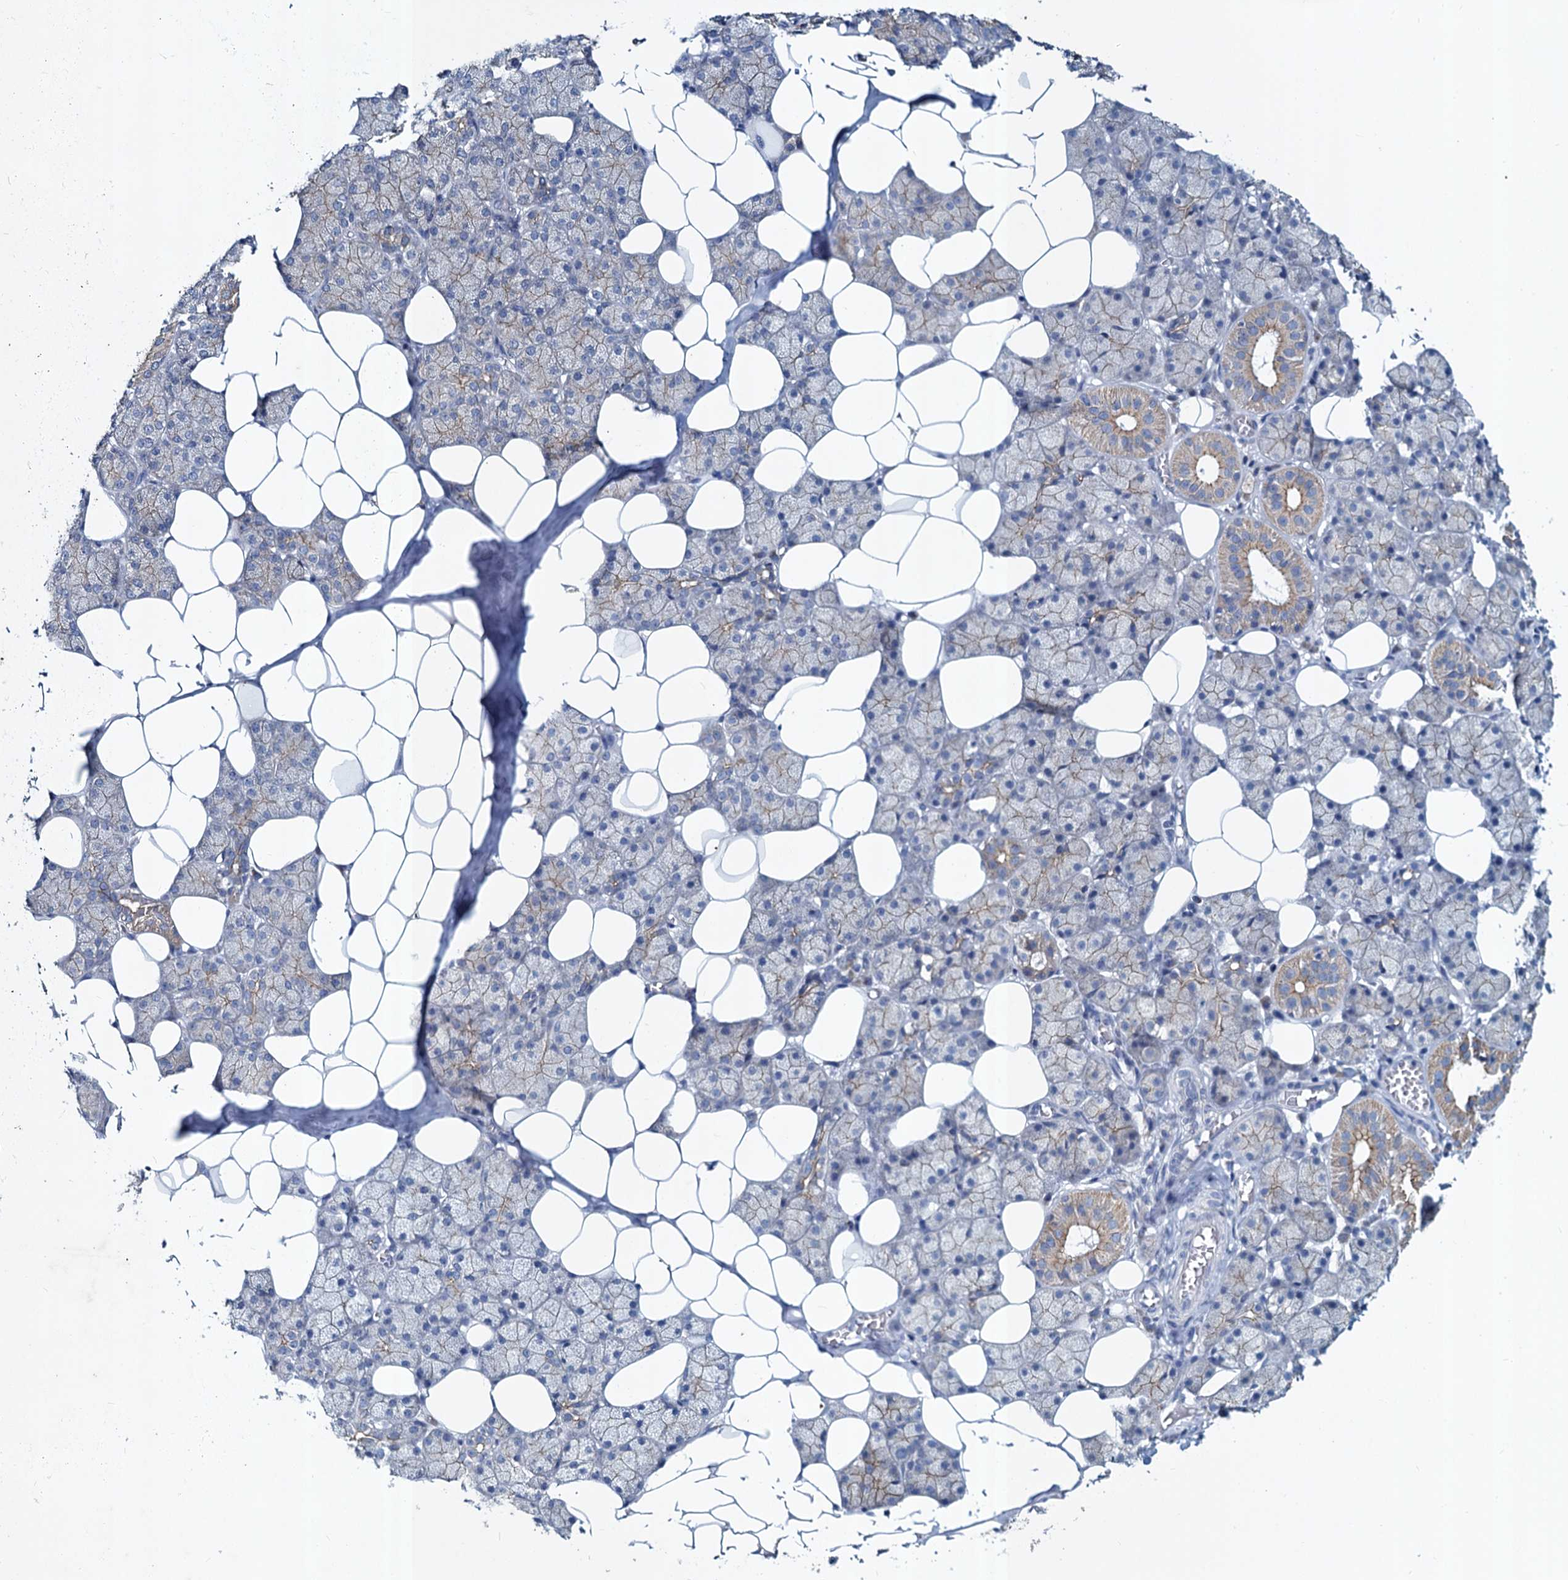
{"staining": {"intensity": "moderate", "quantity": "<25%", "location": "cytoplasmic/membranous"}, "tissue": "salivary gland", "cell_type": "Glandular cells", "image_type": "normal", "snomed": [{"axis": "morphology", "description": "Normal tissue, NOS"}, {"axis": "topography", "description": "Salivary gland"}], "caption": "This histopathology image shows immunohistochemistry staining of unremarkable human salivary gland, with low moderate cytoplasmic/membranous expression in about <25% of glandular cells.", "gene": "TMX2", "patient": {"sex": "female", "age": 33}}